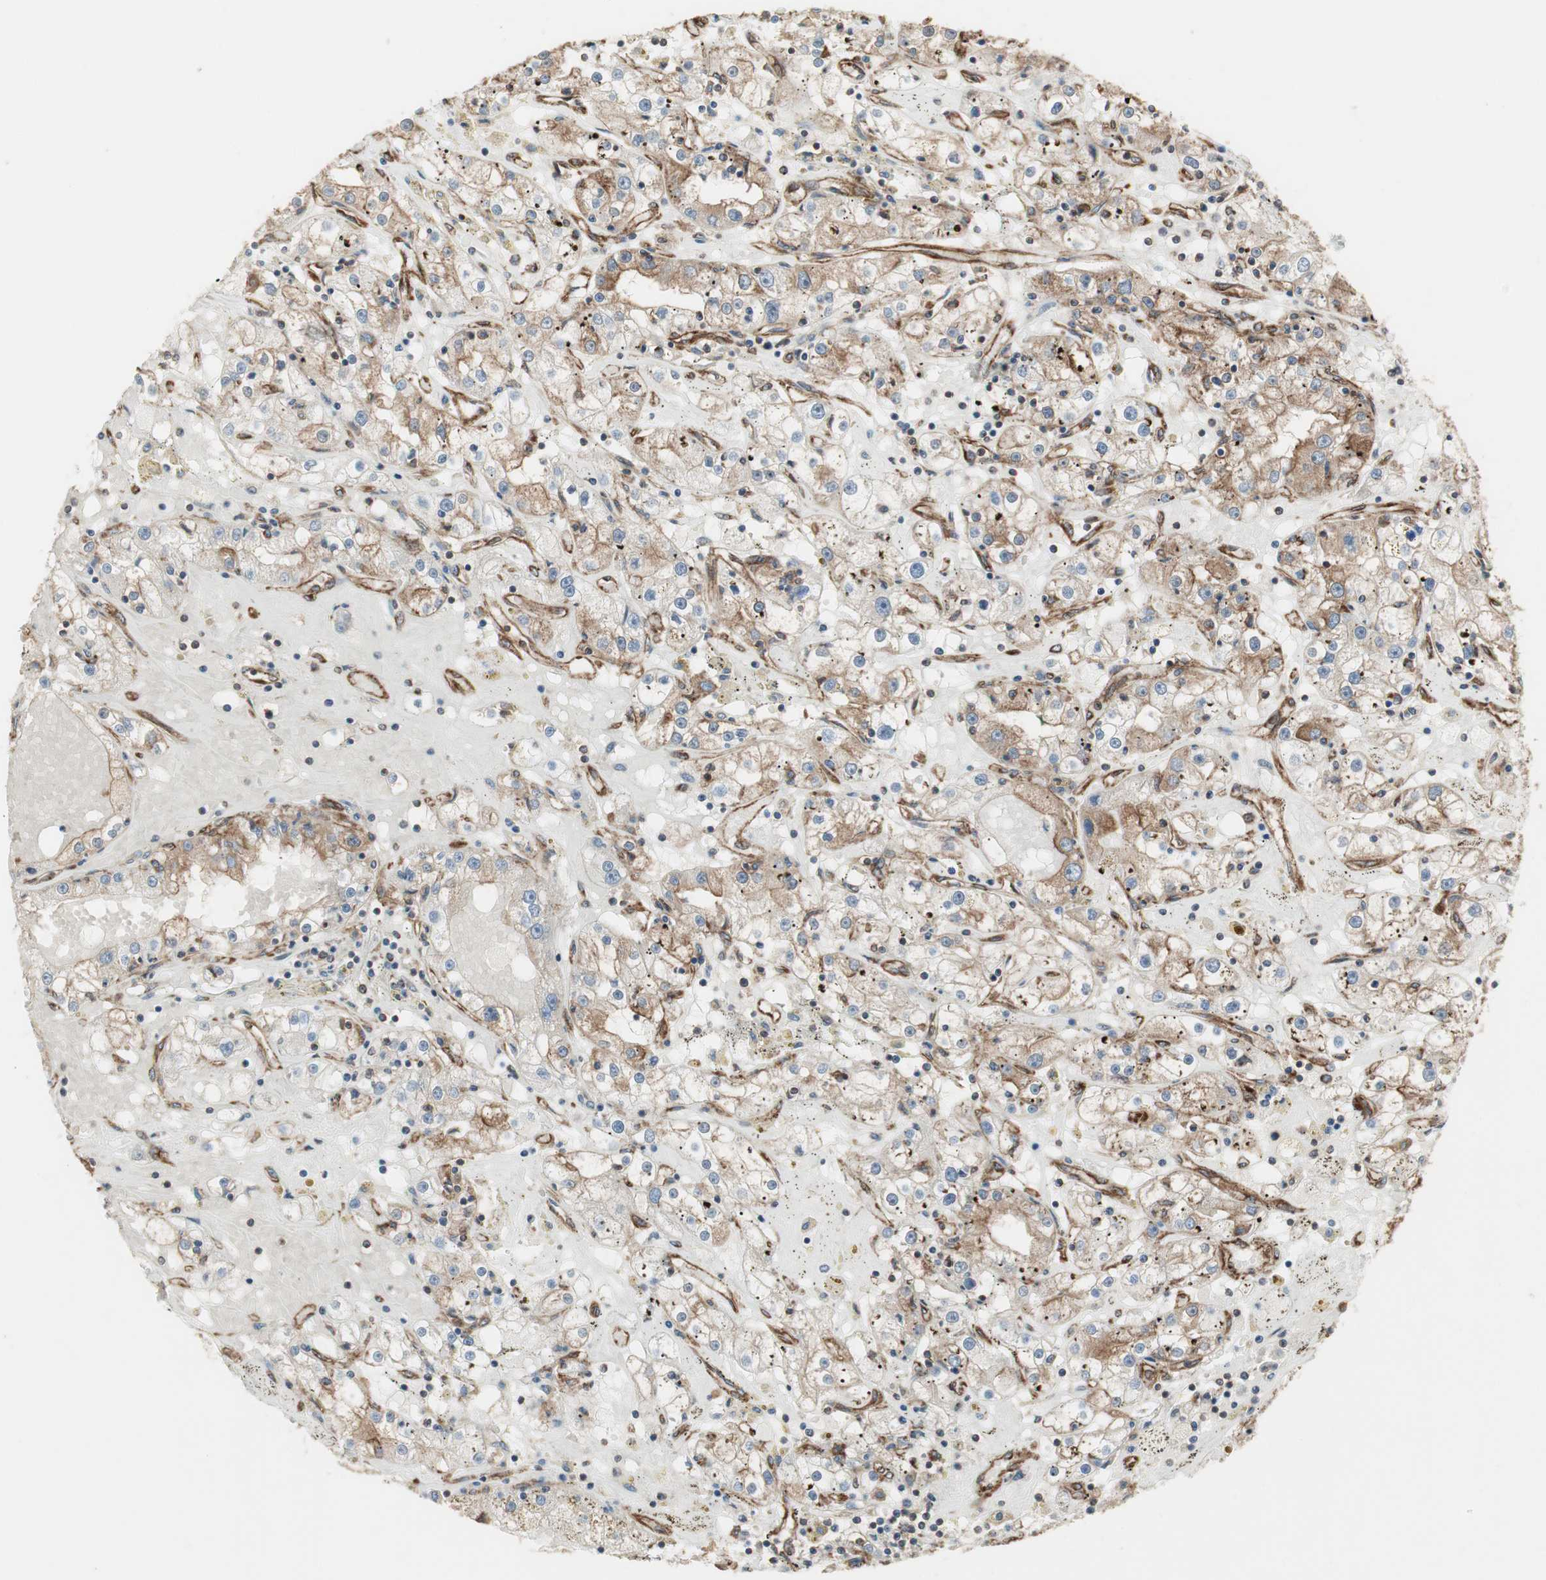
{"staining": {"intensity": "moderate", "quantity": ">75%", "location": "cytoplasmic/membranous"}, "tissue": "renal cancer", "cell_type": "Tumor cells", "image_type": "cancer", "snomed": [{"axis": "morphology", "description": "Adenocarcinoma, NOS"}, {"axis": "topography", "description": "Kidney"}], "caption": "A brown stain highlights moderate cytoplasmic/membranous staining of a protein in renal cancer (adenocarcinoma) tumor cells.", "gene": "H6PD", "patient": {"sex": "male", "age": 56}}